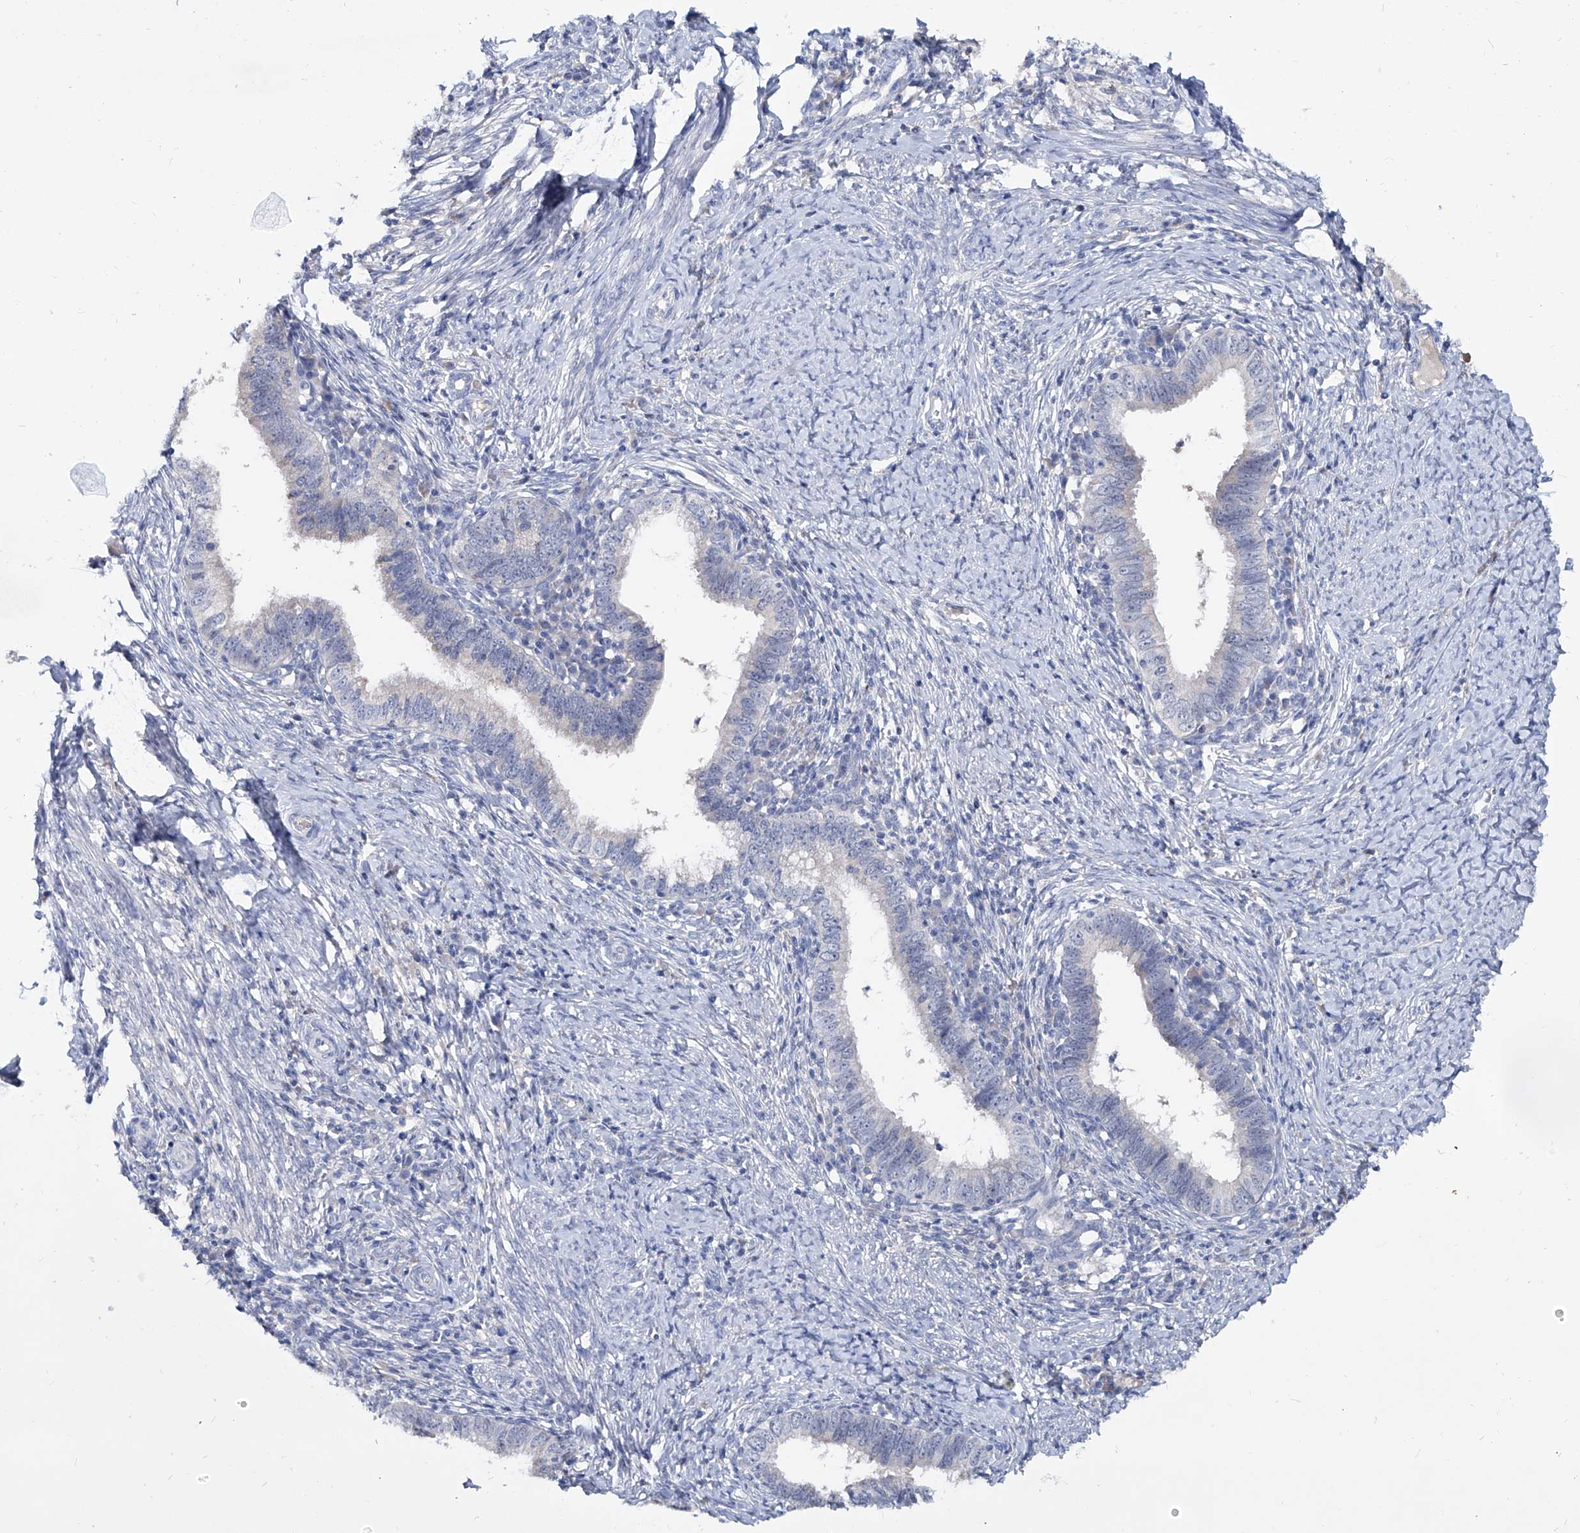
{"staining": {"intensity": "negative", "quantity": "none", "location": "none"}, "tissue": "cervical cancer", "cell_type": "Tumor cells", "image_type": "cancer", "snomed": [{"axis": "morphology", "description": "Adenocarcinoma, NOS"}, {"axis": "topography", "description": "Cervix"}], "caption": "The image displays no significant expression in tumor cells of cervical cancer.", "gene": "KLHL17", "patient": {"sex": "female", "age": 36}}